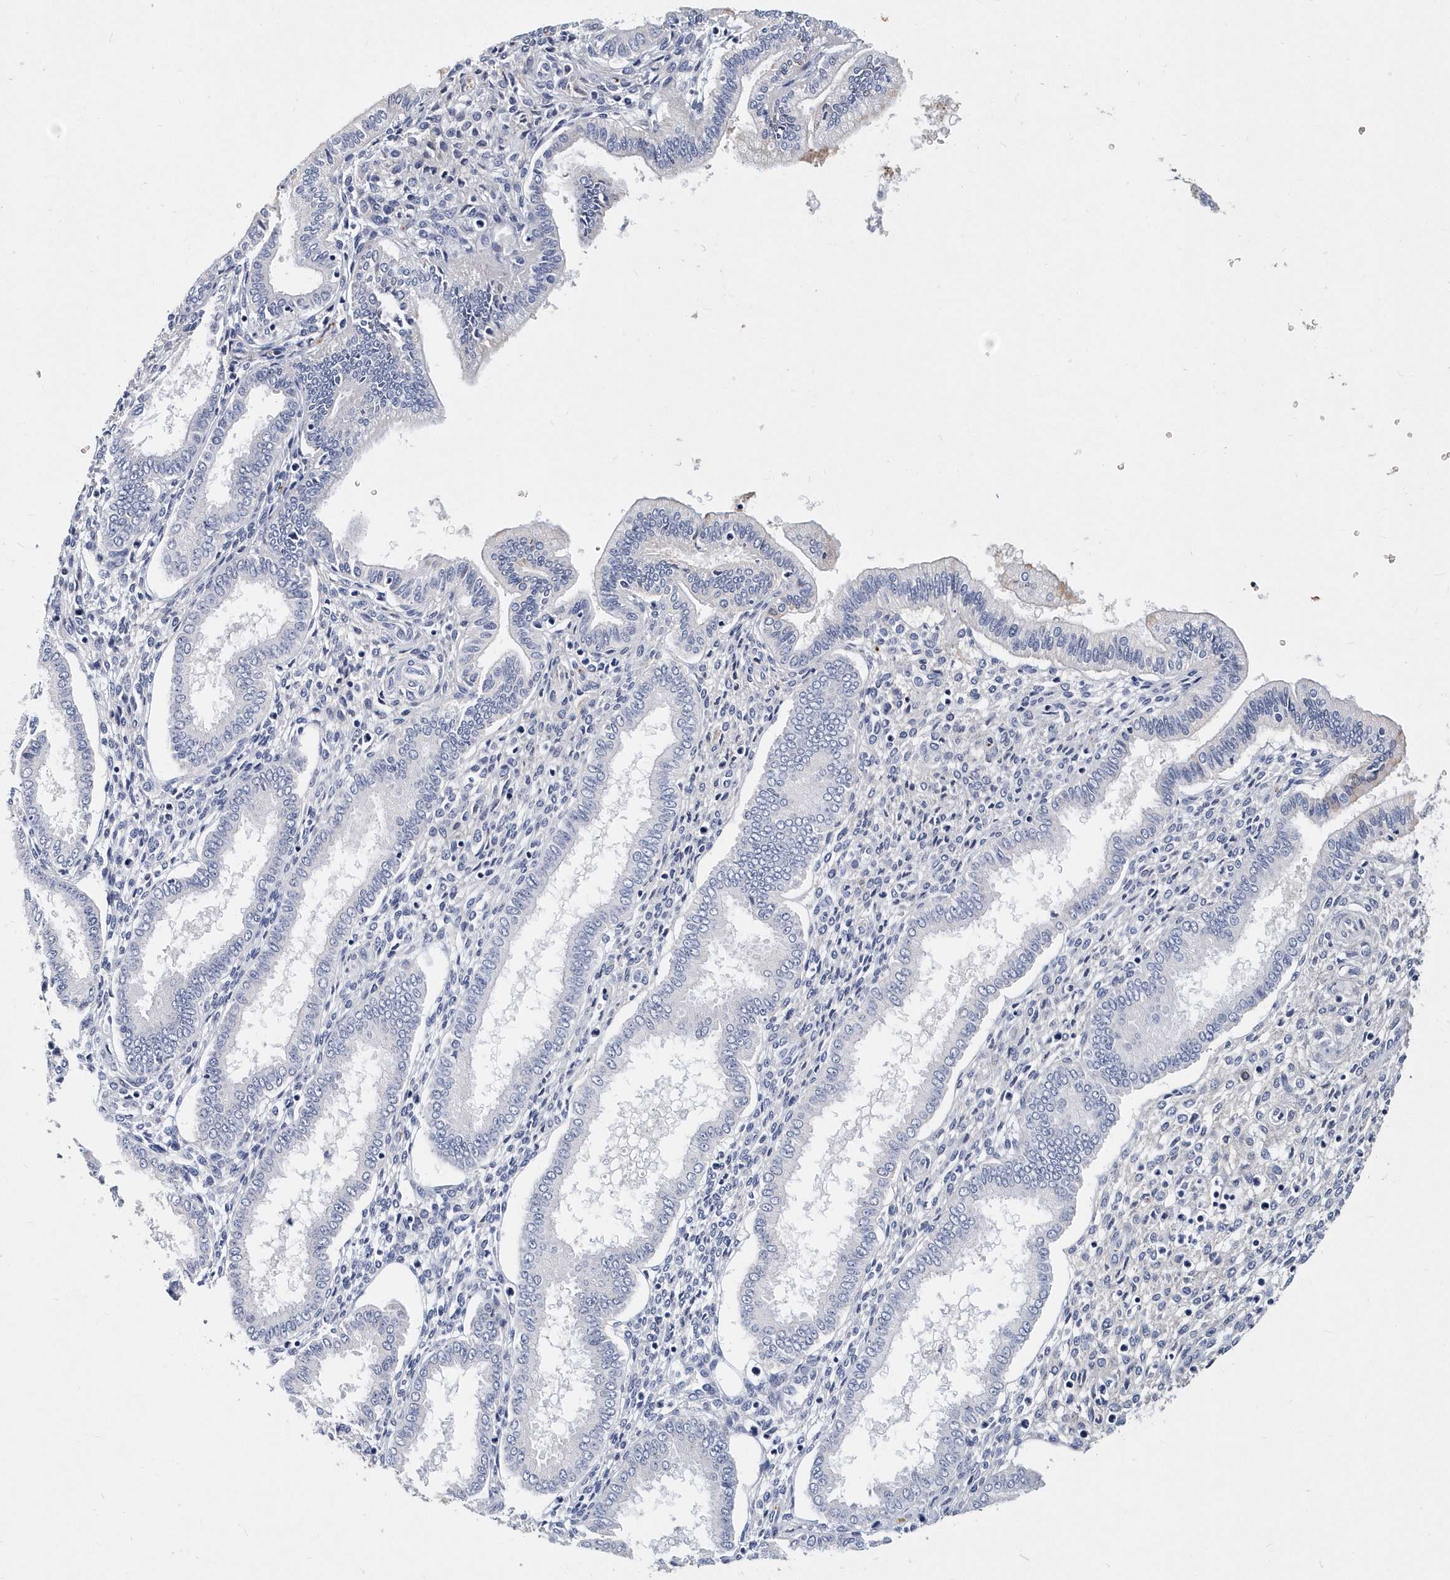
{"staining": {"intensity": "negative", "quantity": "none", "location": "none"}, "tissue": "endometrium", "cell_type": "Cells in endometrial stroma", "image_type": "normal", "snomed": [{"axis": "morphology", "description": "Normal tissue, NOS"}, {"axis": "topography", "description": "Endometrium"}], "caption": "This is a photomicrograph of immunohistochemistry staining of unremarkable endometrium, which shows no expression in cells in endometrial stroma. (DAB immunohistochemistry (IHC) with hematoxylin counter stain).", "gene": "ITGA2B", "patient": {"sex": "female", "age": 24}}